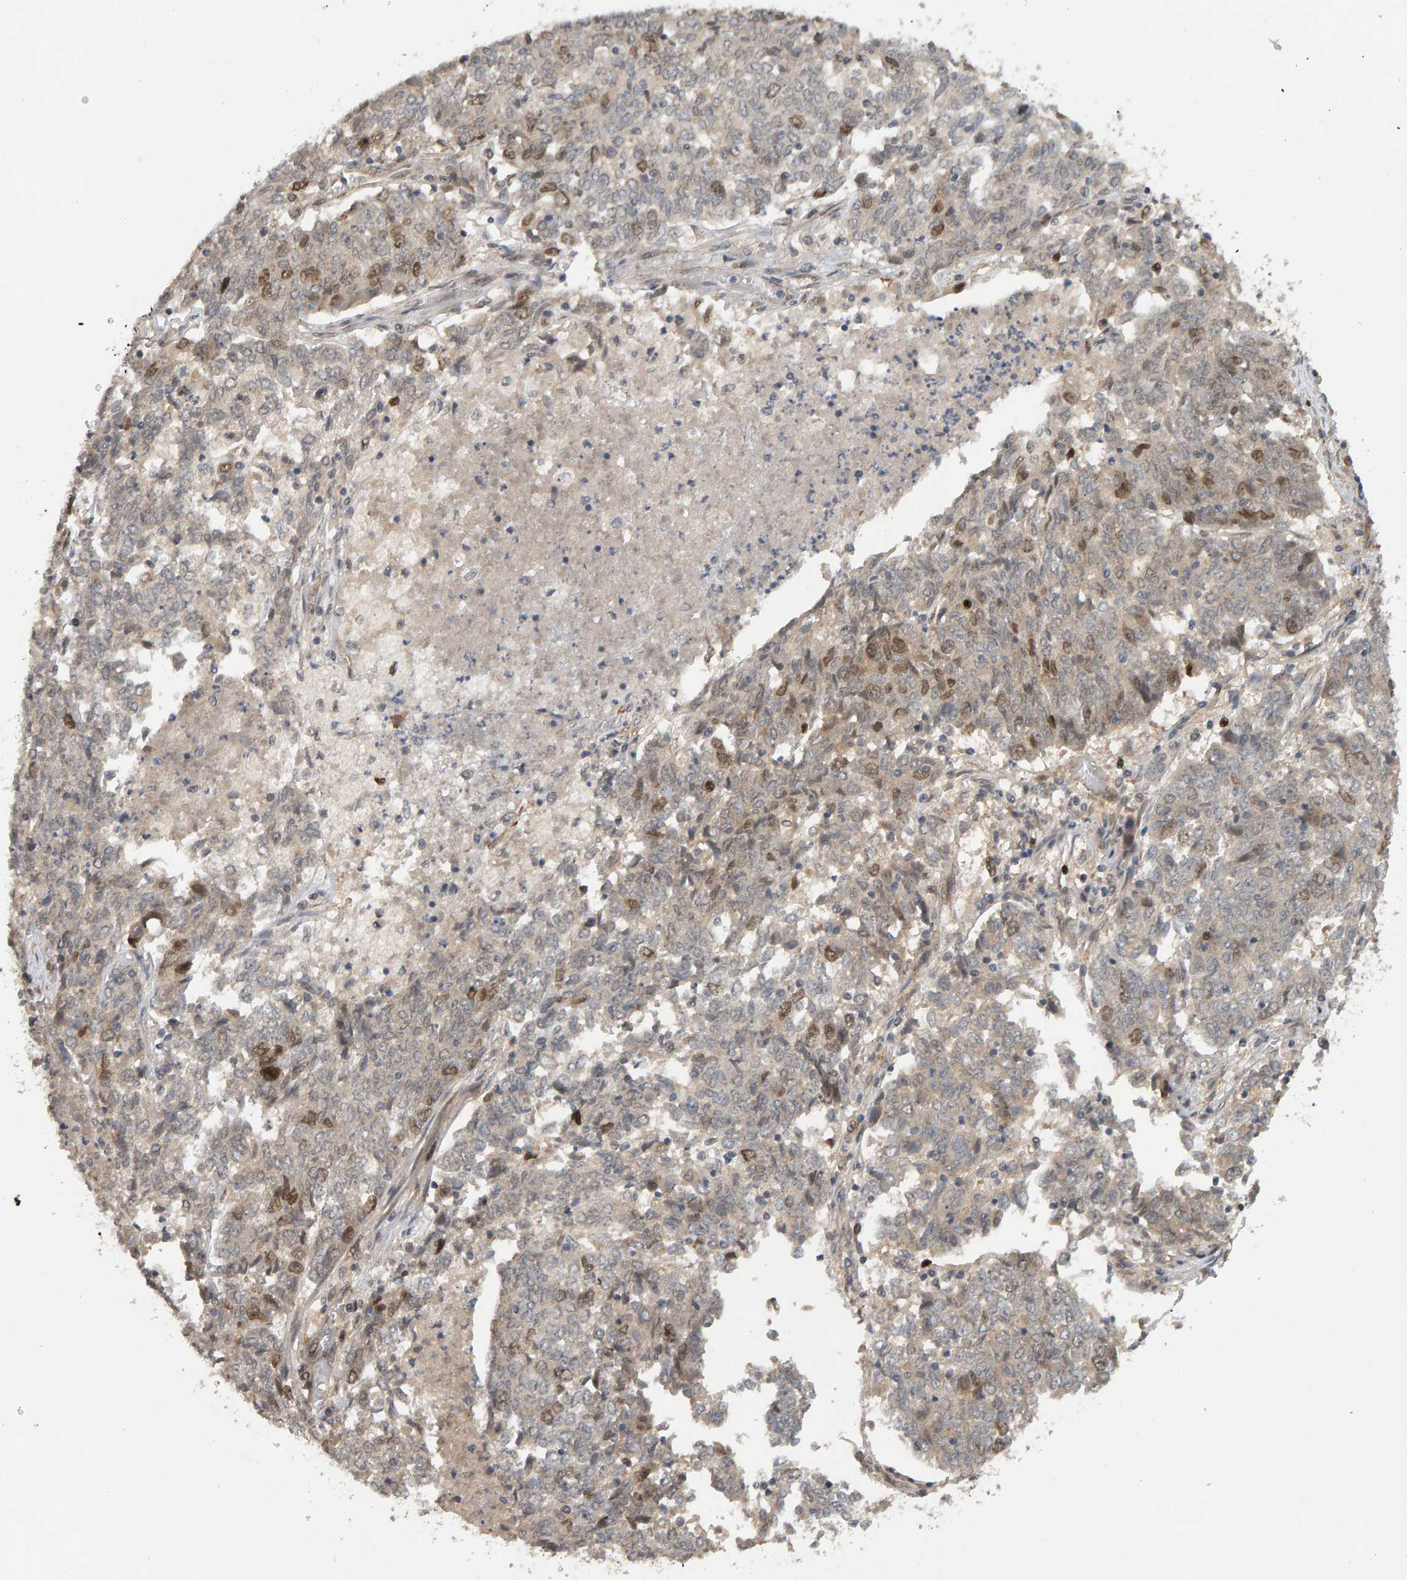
{"staining": {"intensity": "moderate", "quantity": "<25%", "location": "nuclear"}, "tissue": "endometrial cancer", "cell_type": "Tumor cells", "image_type": "cancer", "snomed": [{"axis": "morphology", "description": "Adenocarcinoma, NOS"}, {"axis": "topography", "description": "Endometrium"}], "caption": "The image reveals immunohistochemical staining of endometrial cancer (adenocarcinoma). There is moderate nuclear expression is appreciated in approximately <25% of tumor cells.", "gene": "CDCA5", "patient": {"sex": "female", "age": 80}}